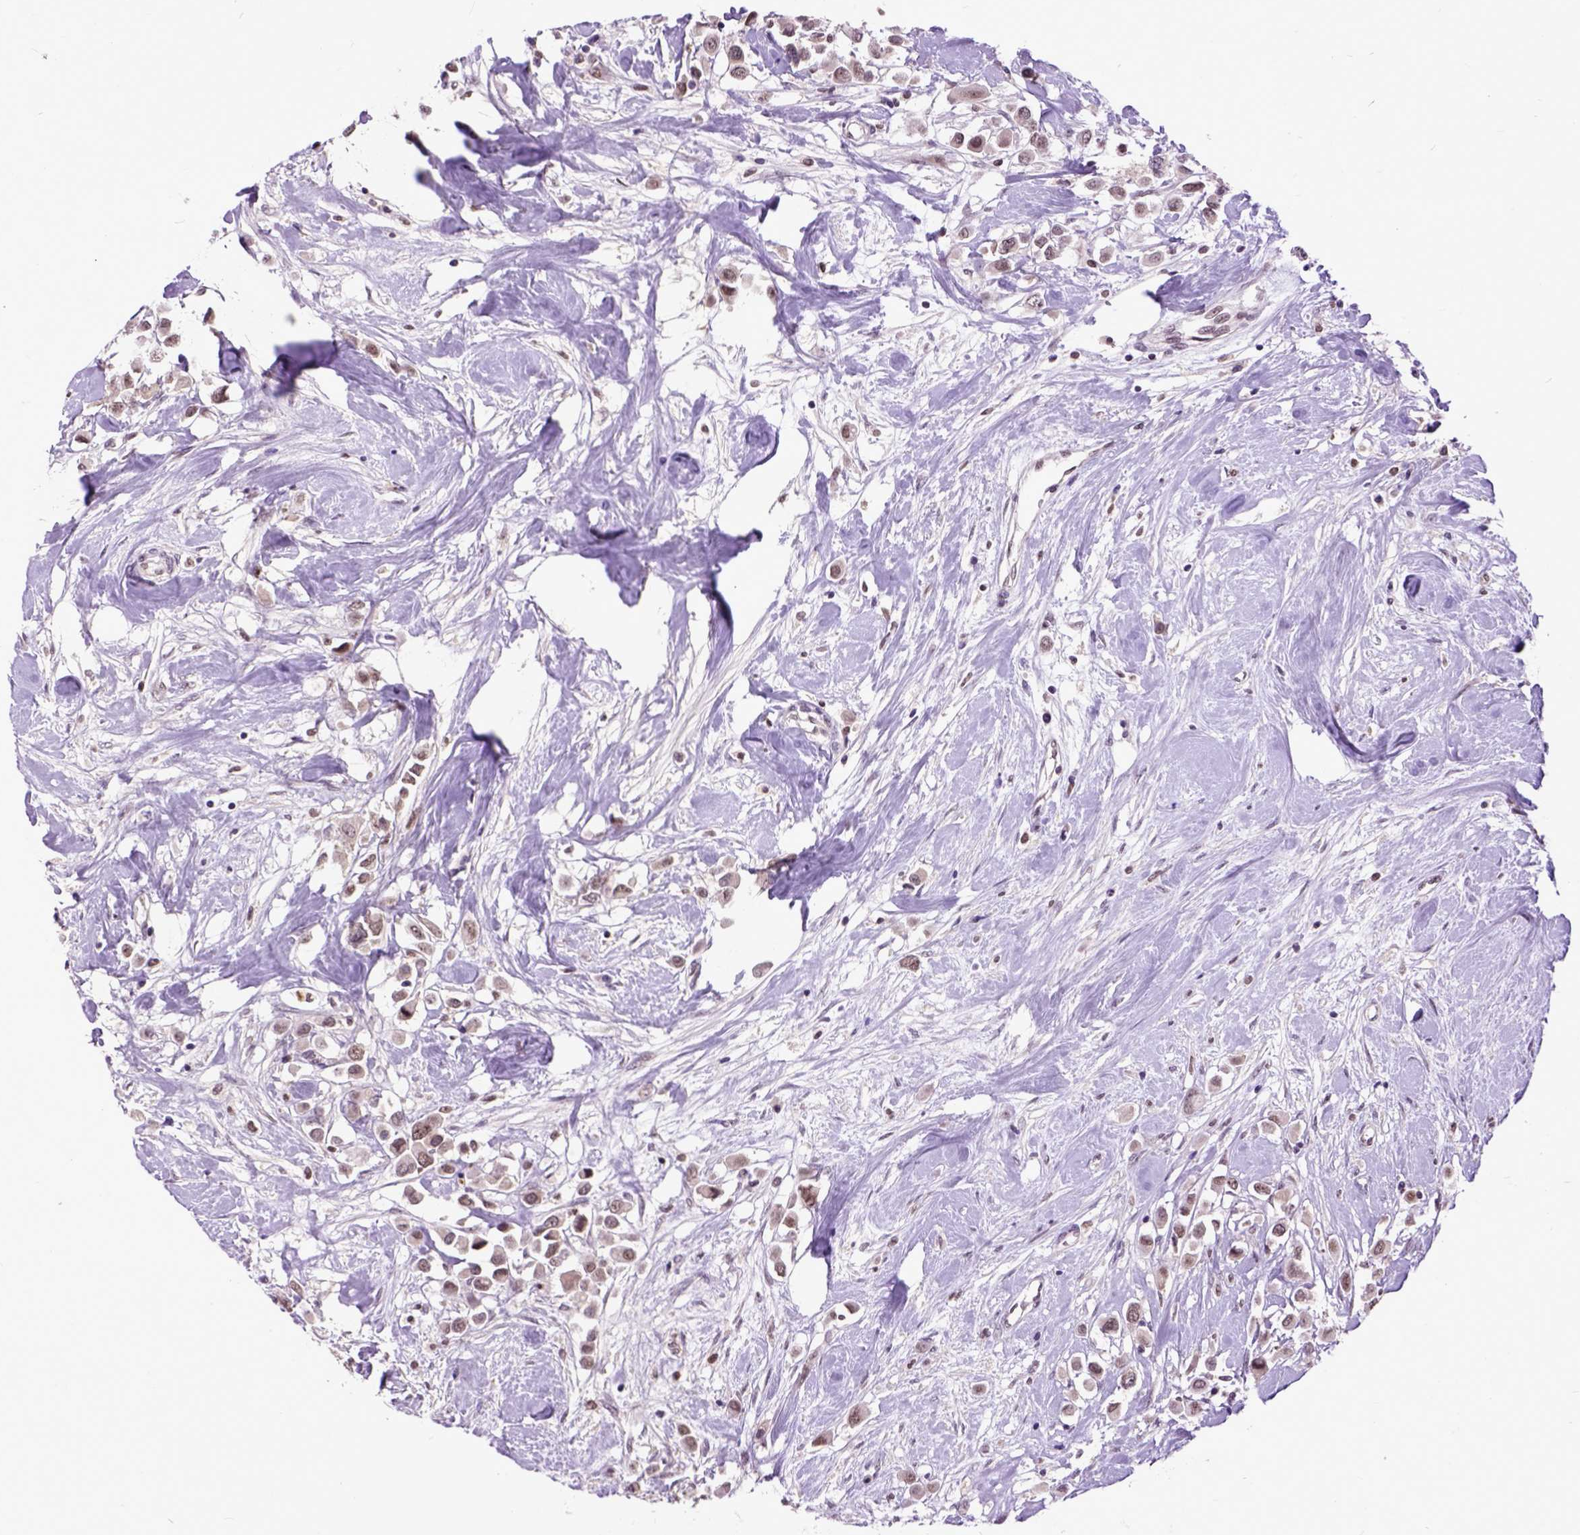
{"staining": {"intensity": "weak", "quantity": ">75%", "location": "nuclear"}, "tissue": "breast cancer", "cell_type": "Tumor cells", "image_type": "cancer", "snomed": [{"axis": "morphology", "description": "Duct carcinoma"}, {"axis": "topography", "description": "Breast"}], "caption": "There is low levels of weak nuclear positivity in tumor cells of breast cancer (intraductal carcinoma), as demonstrated by immunohistochemical staining (brown color).", "gene": "RCC2", "patient": {"sex": "female", "age": 61}}